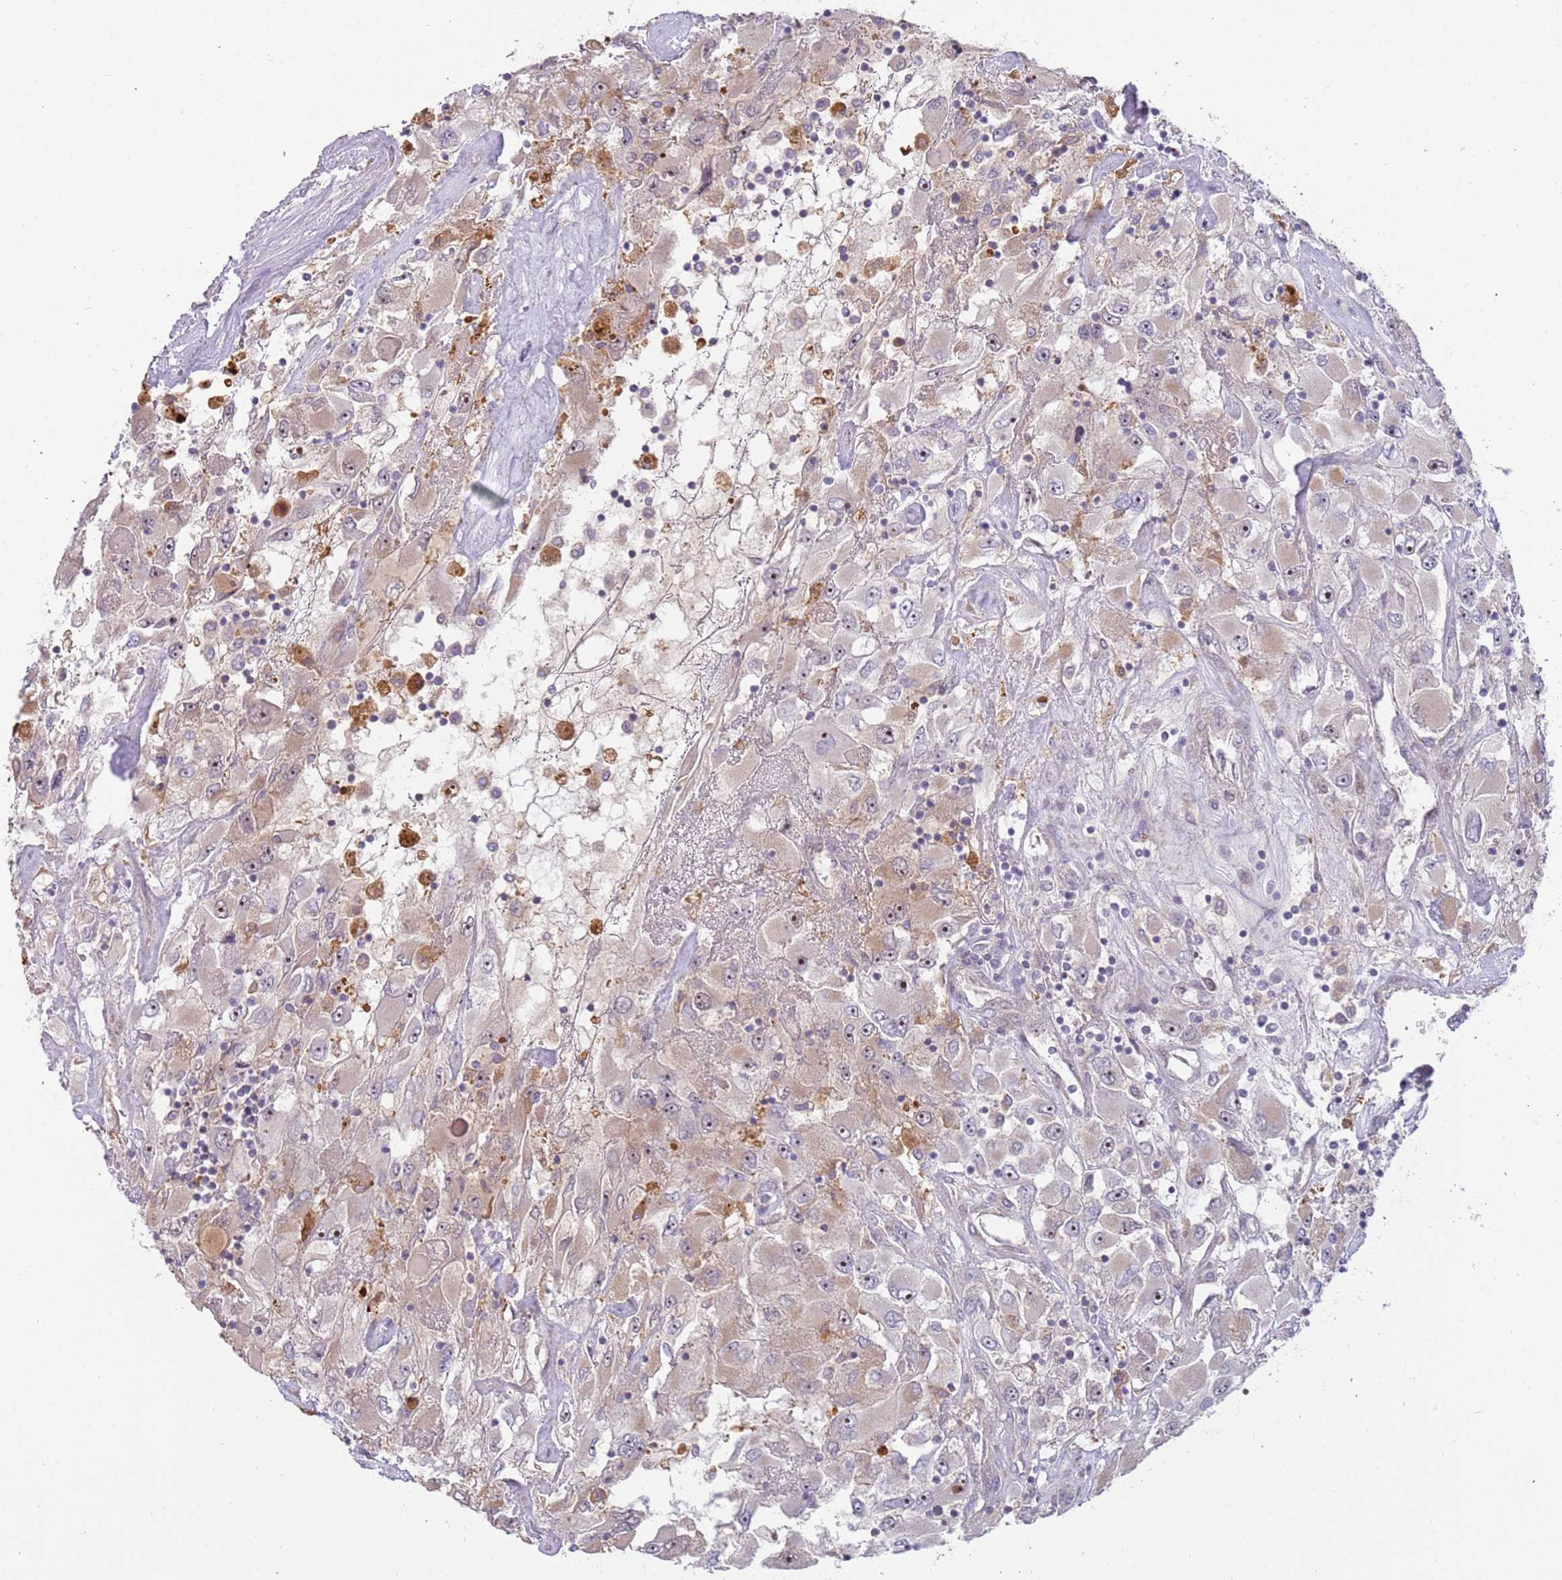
{"staining": {"intensity": "moderate", "quantity": "<25%", "location": "nuclear"}, "tissue": "renal cancer", "cell_type": "Tumor cells", "image_type": "cancer", "snomed": [{"axis": "morphology", "description": "Adenocarcinoma, NOS"}, {"axis": "topography", "description": "Kidney"}], "caption": "Immunohistochemical staining of human renal cancer exhibits low levels of moderate nuclear protein staining in approximately <25% of tumor cells.", "gene": "TRAPPC6B", "patient": {"sex": "female", "age": 52}}